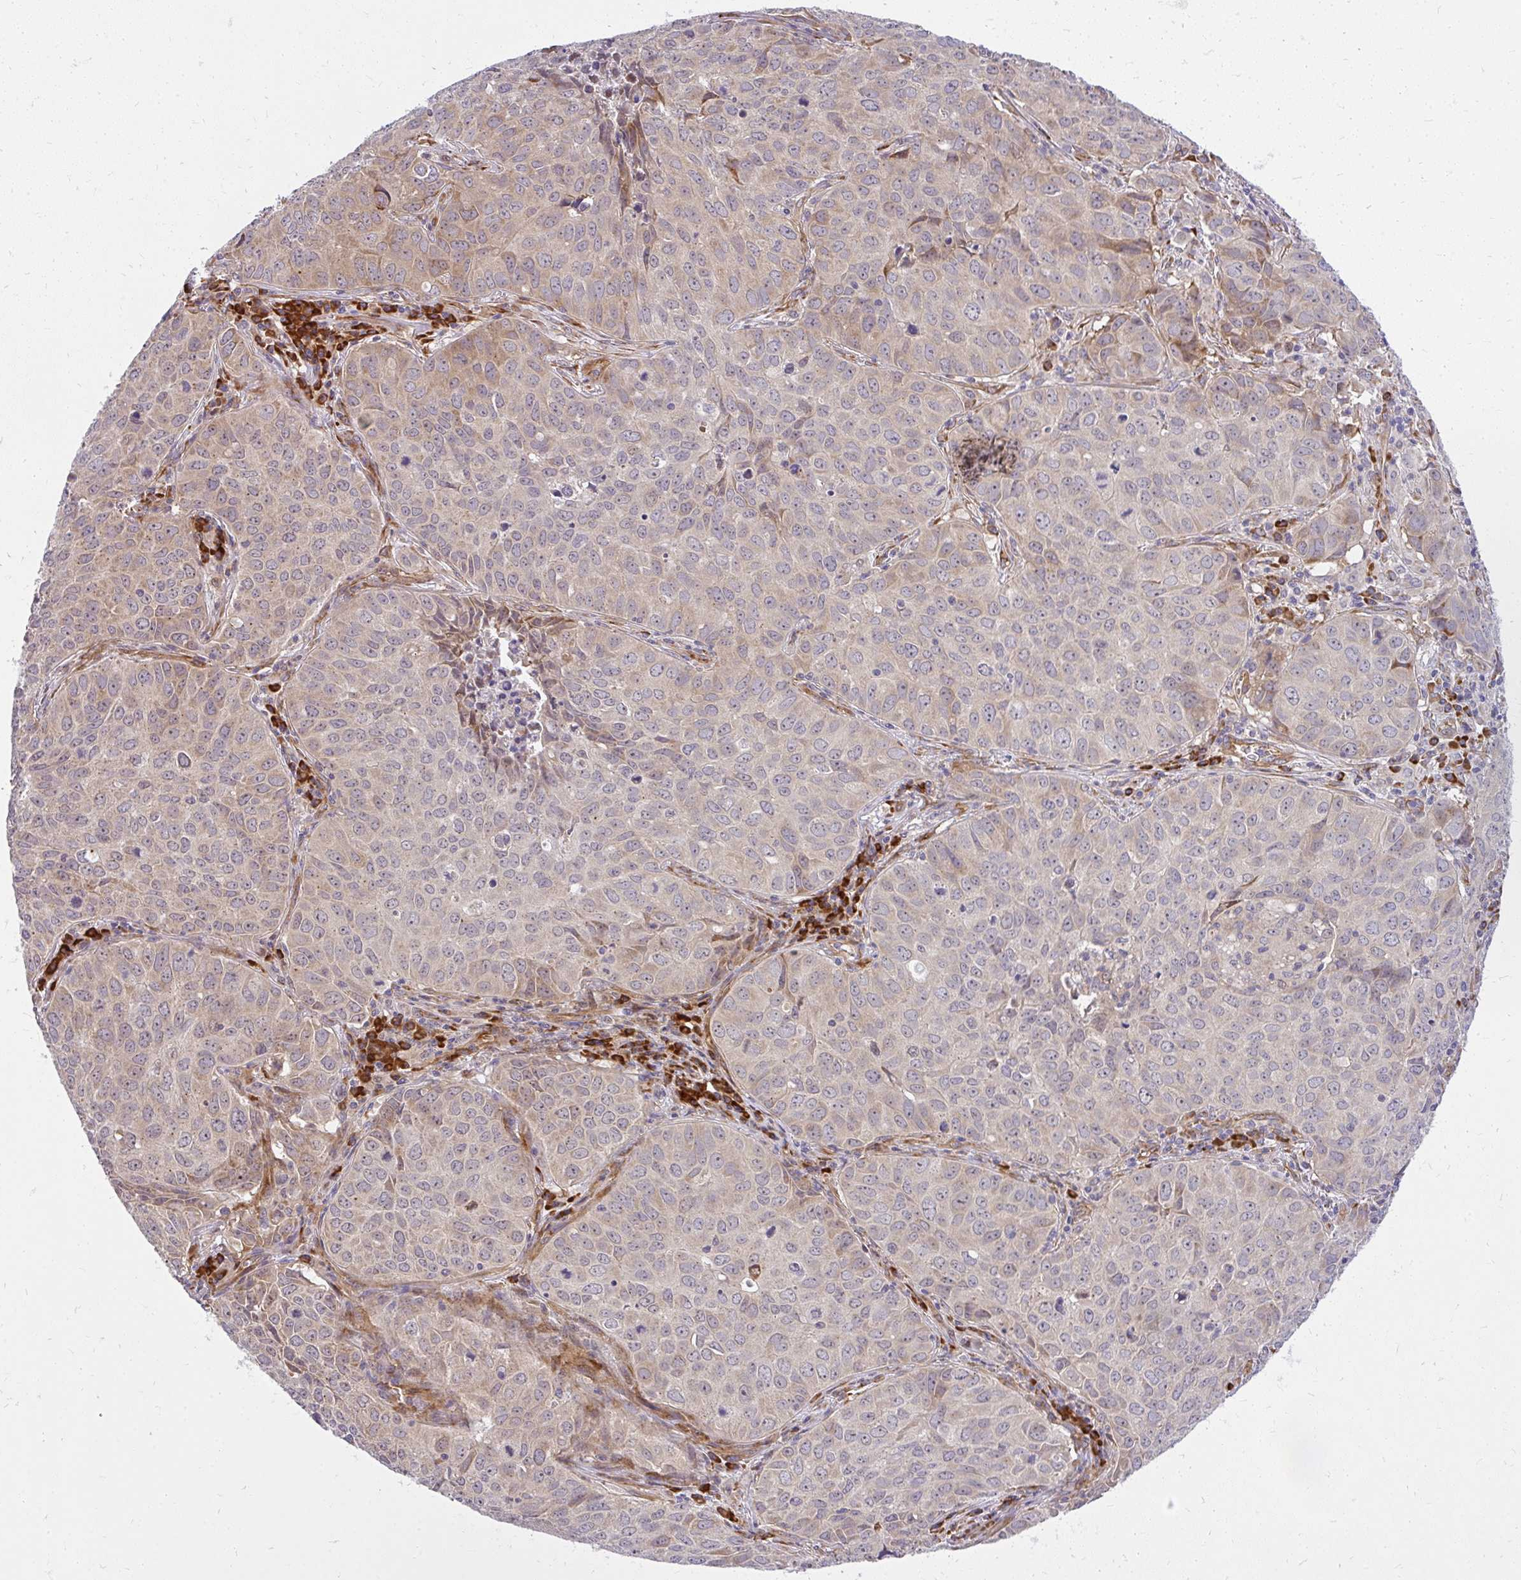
{"staining": {"intensity": "weak", "quantity": "<25%", "location": "cytoplasmic/membranous"}, "tissue": "lung cancer", "cell_type": "Tumor cells", "image_type": "cancer", "snomed": [{"axis": "morphology", "description": "Adenocarcinoma, NOS"}, {"axis": "topography", "description": "Lung"}], "caption": "Lung cancer (adenocarcinoma) was stained to show a protein in brown. There is no significant expression in tumor cells.", "gene": "RSKR", "patient": {"sex": "female", "age": 50}}